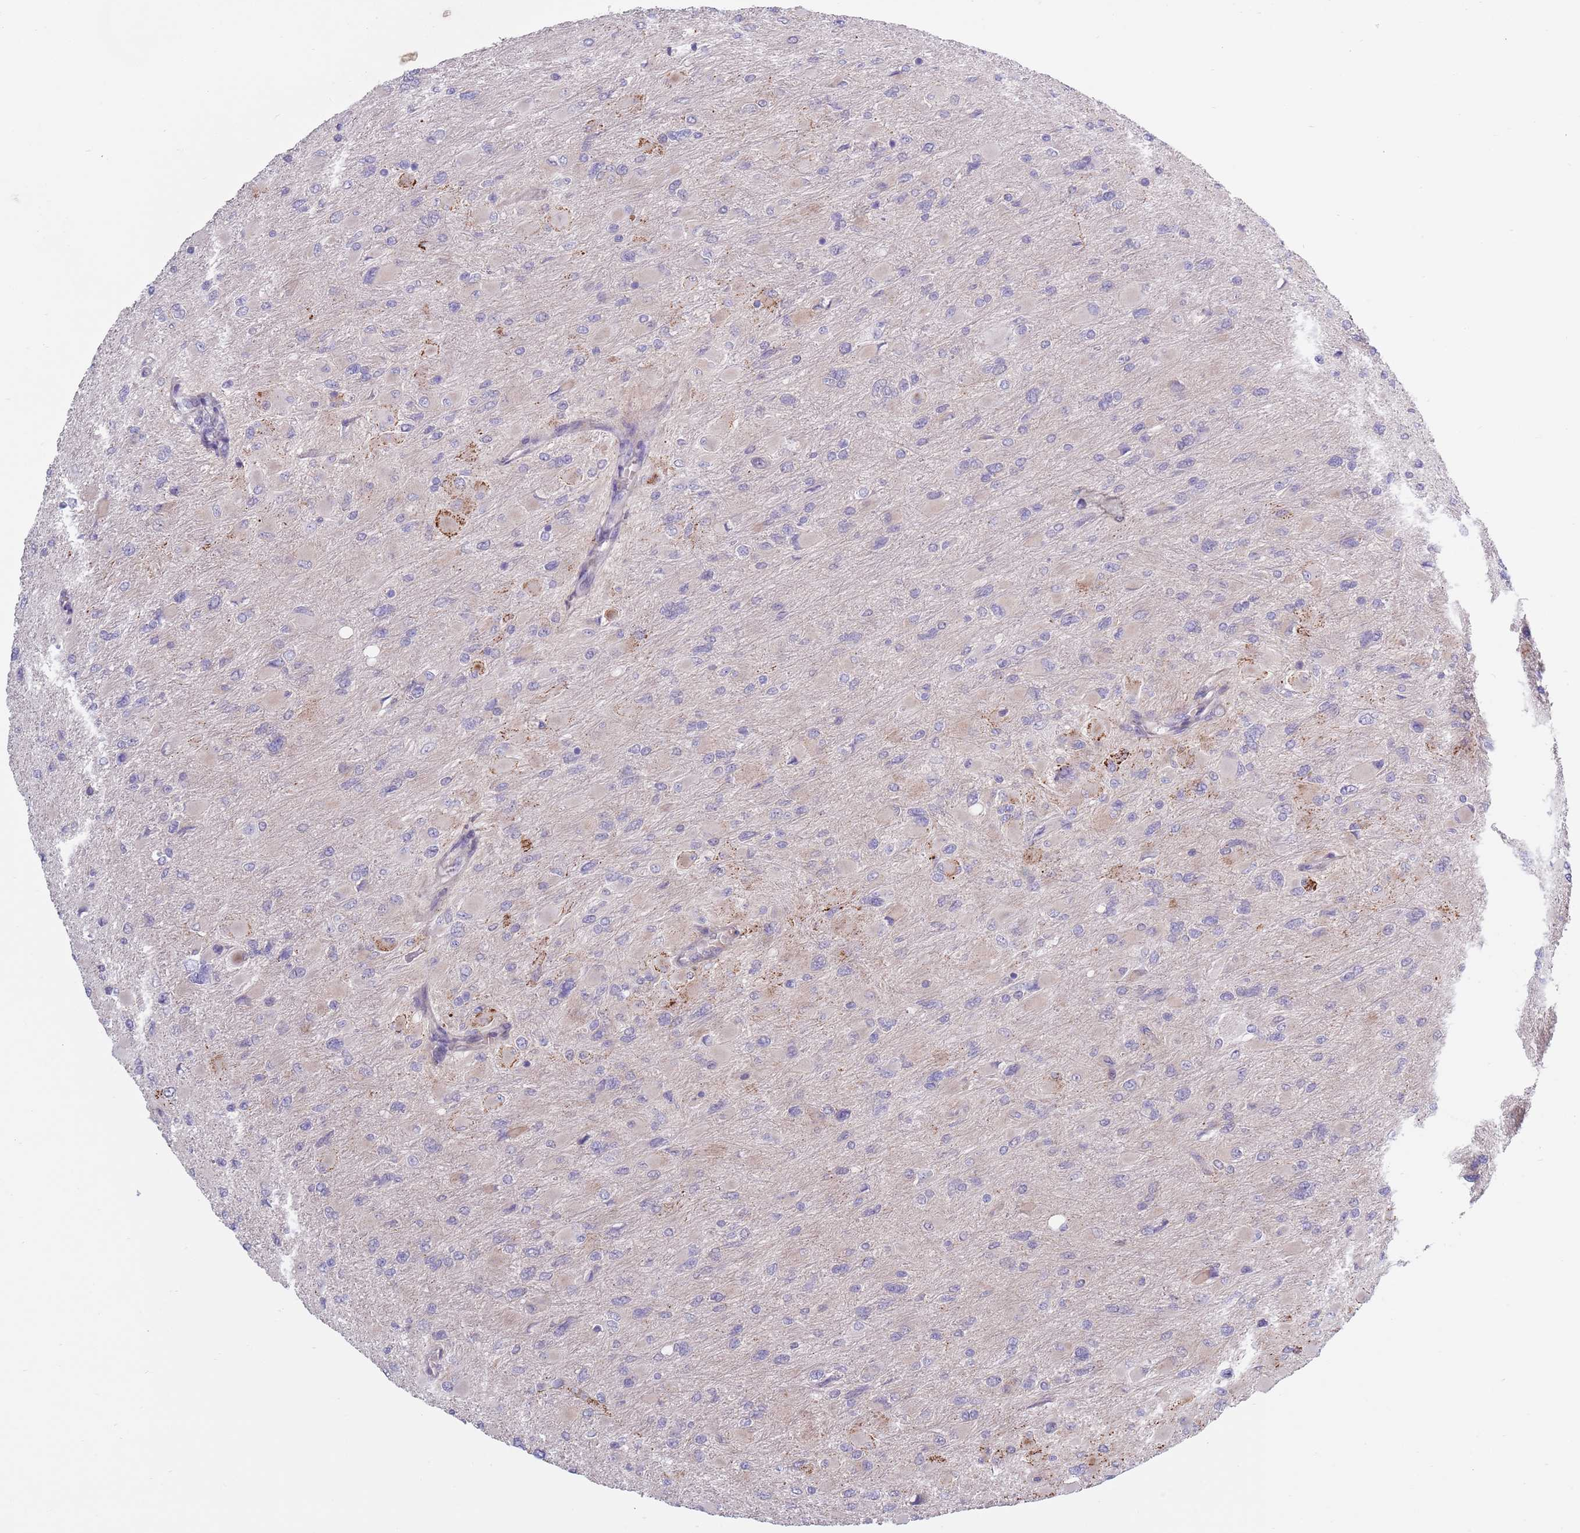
{"staining": {"intensity": "negative", "quantity": "none", "location": "none"}, "tissue": "glioma", "cell_type": "Tumor cells", "image_type": "cancer", "snomed": [{"axis": "morphology", "description": "Glioma, malignant, High grade"}, {"axis": "topography", "description": "Cerebral cortex"}], "caption": "DAB immunohistochemical staining of human glioma reveals no significant positivity in tumor cells. (Stains: DAB (3,3'-diaminobenzidine) immunohistochemistry (IHC) with hematoxylin counter stain, Microscopy: brightfield microscopy at high magnification).", "gene": "TYW1", "patient": {"sex": "female", "age": 36}}